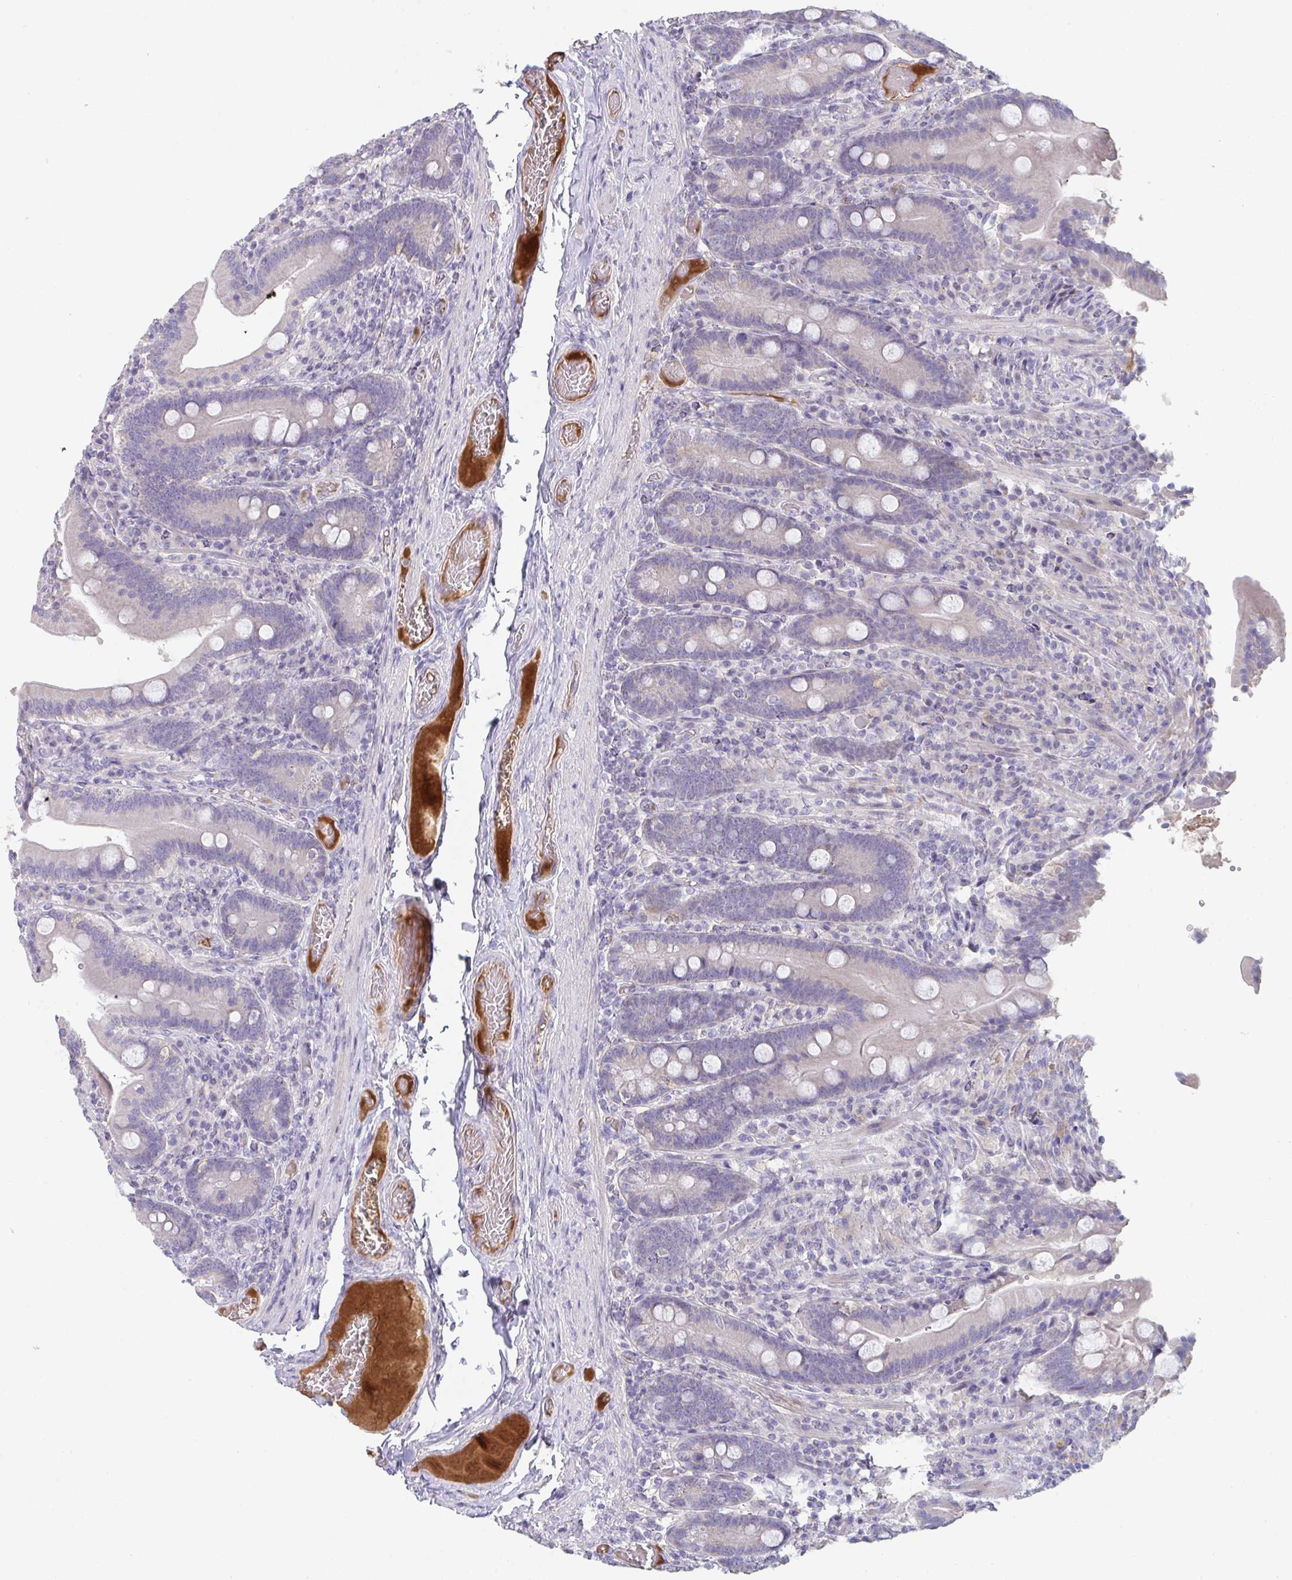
{"staining": {"intensity": "negative", "quantity": "none", "location": "none"}, "tissue": "duodenum", "cell_type": "Glandular cells", "image_type": "normal", "snomed": [{"axis": "morphology", "description": "Normal tissue, NOS"}, {"axis": "topography", "description": "Duodenum"}], "caption": "Glandular cells are negative for protein expression in normal human duodenum. (DAB (3,3'-diaminobenzidine) immunohistochemistry visualized using brightfield microscopy, high magnification).", "gene": "HGFAC", "patient": {"sex": "female", "age": 62}}